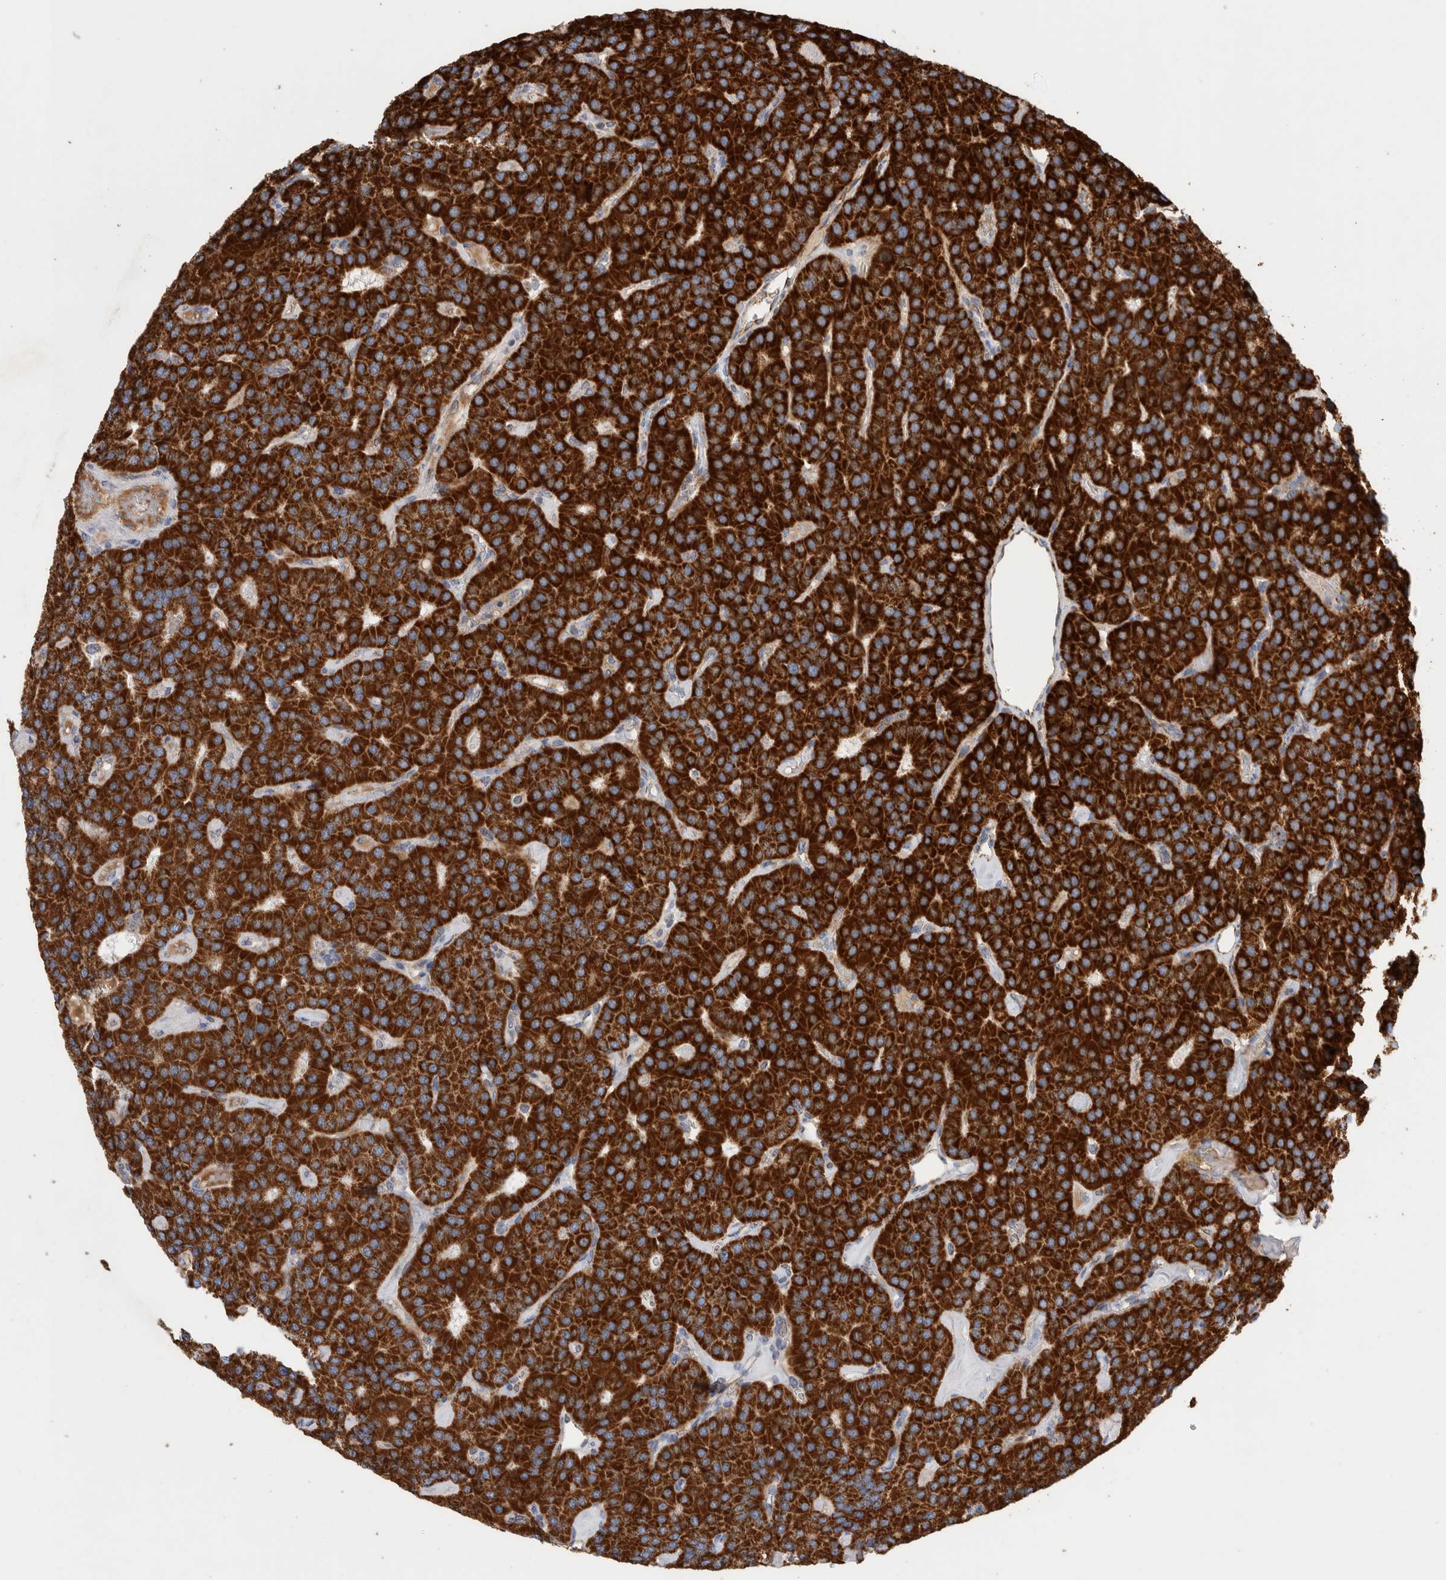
{"staining": {"intensity": "strong", "quantity": ">75%", "location": "cytoplasmic/membranous"}, "tissue": "parathyroid gland", "cell_type": "Glandular cells", "image_type": "normal", "snomed": [{"axis": "morphology", "description": "Normal tissue, NOS"}, {"axis": "morphology", "description": "Adenoma, NOS"}, {"axis": "topography", "description": "Parathyroid gland"}], "caption": "Strong cytoplasmic/membranous expression is seen in about >75% of glandular cells in normal parathyroid gland. The staining was performed using DAB to visualize the protein expression in brown, while the nuclei were stained in blue with hematoxylin (Magnification: 20x).", "gene": "IARS2", "patient": {"sex": "female", "age": 86}}